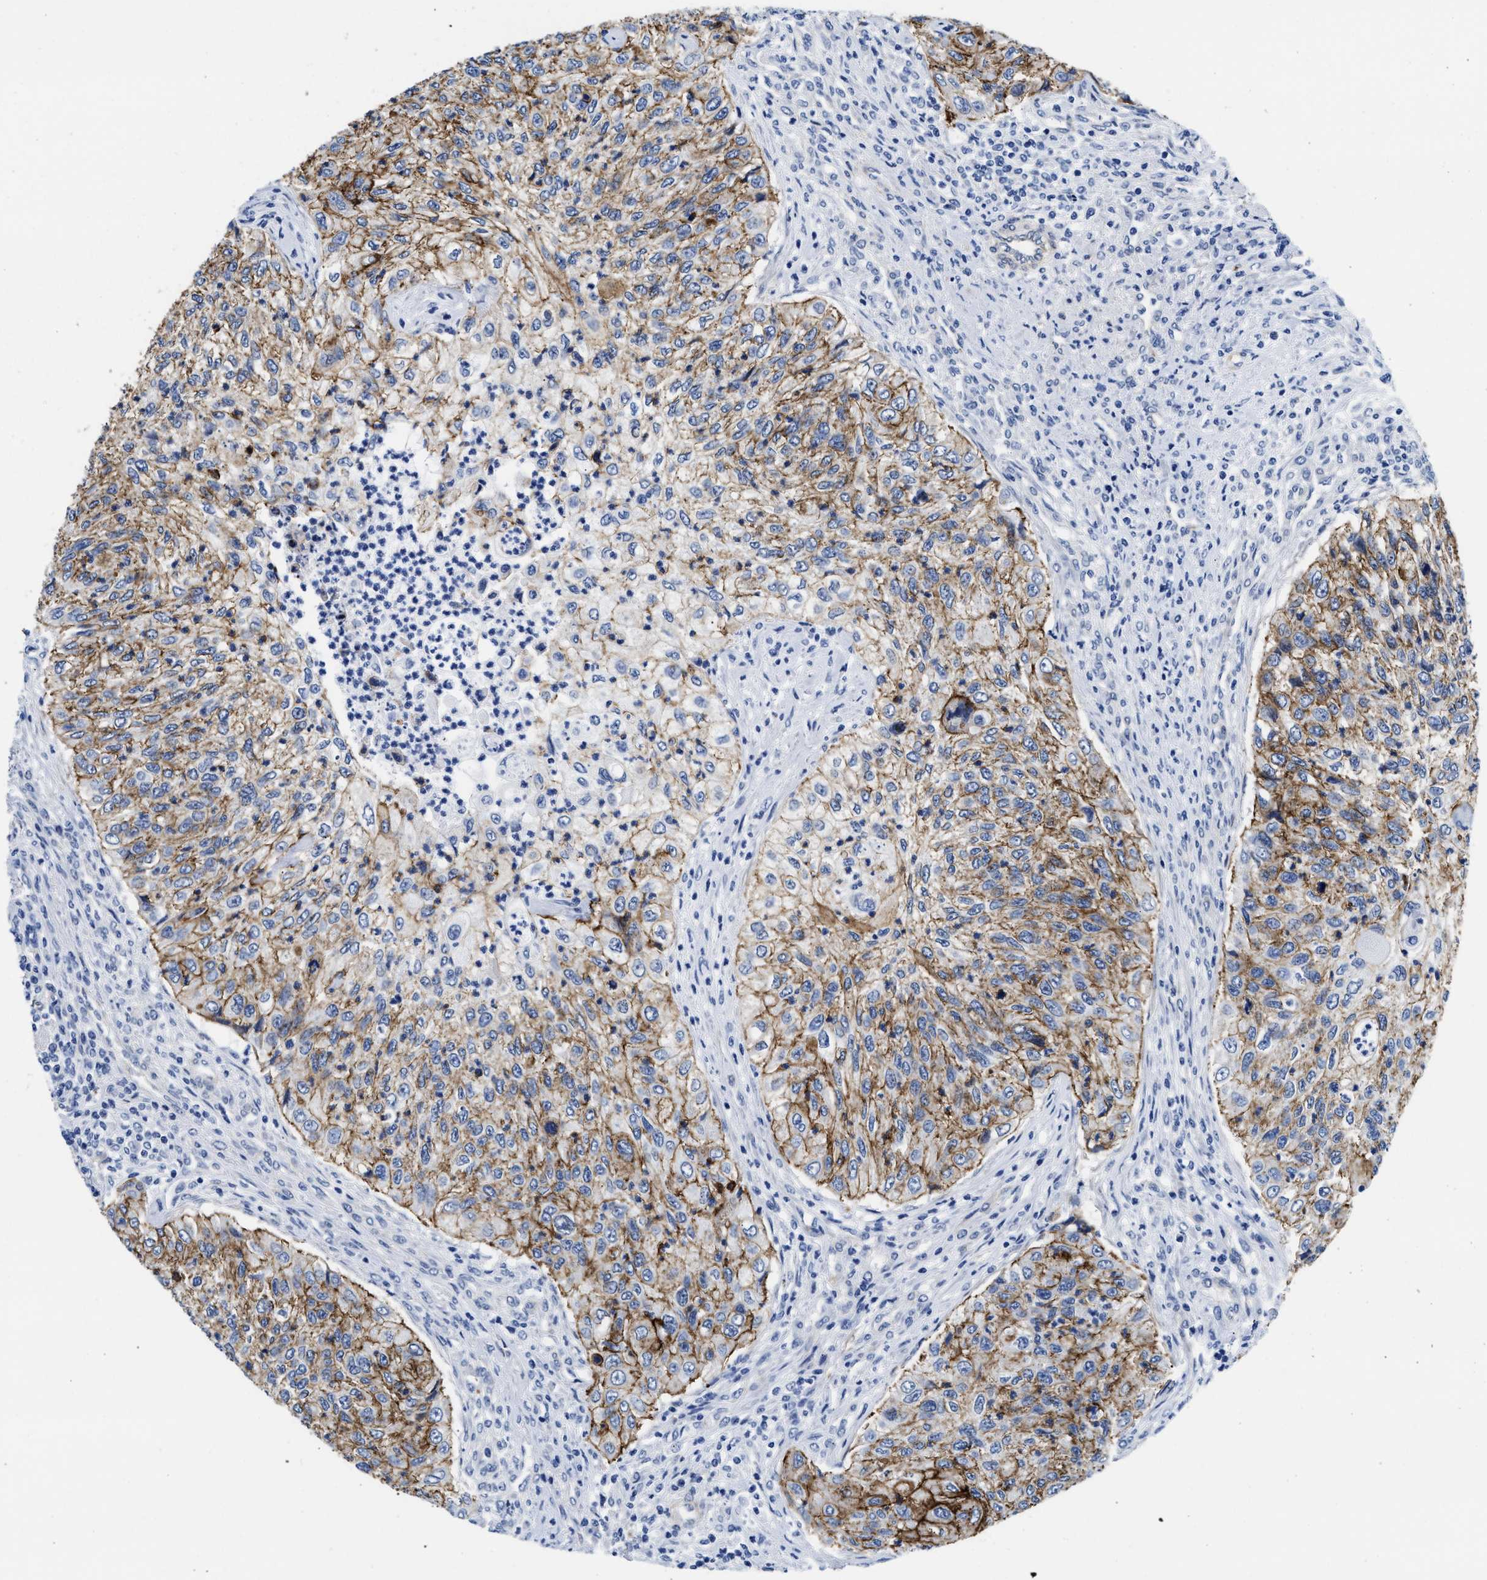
{"staining": {"intensity": "moderate", "quantity": ">75%", "location": "cytoplasmic/membranous"}, "tissue": "urothelial cancer", "cell_type": "Tumor cells", "image_type": "cancer", "snomed": [{"axis": "morphology", "description": "Urothelial carcinoma, High grade"}, {"axis": "topography", "description": "Urinary bladder"}], "caption": "Immunohistochemical staining of human urothelial cancer reveals medium levels of moderate cytoplasmic/membranous protein staining in about >75% of tumor cells. The staining was performed using DAB (3,3'-diaminobenzidine) to visualize the protein expression in brown, while the nuclei were stained in blue with hematoxylin (Magnification: 20x).", "gene": "TRIM29", "patient": {"sex": "female", "age": 60}}